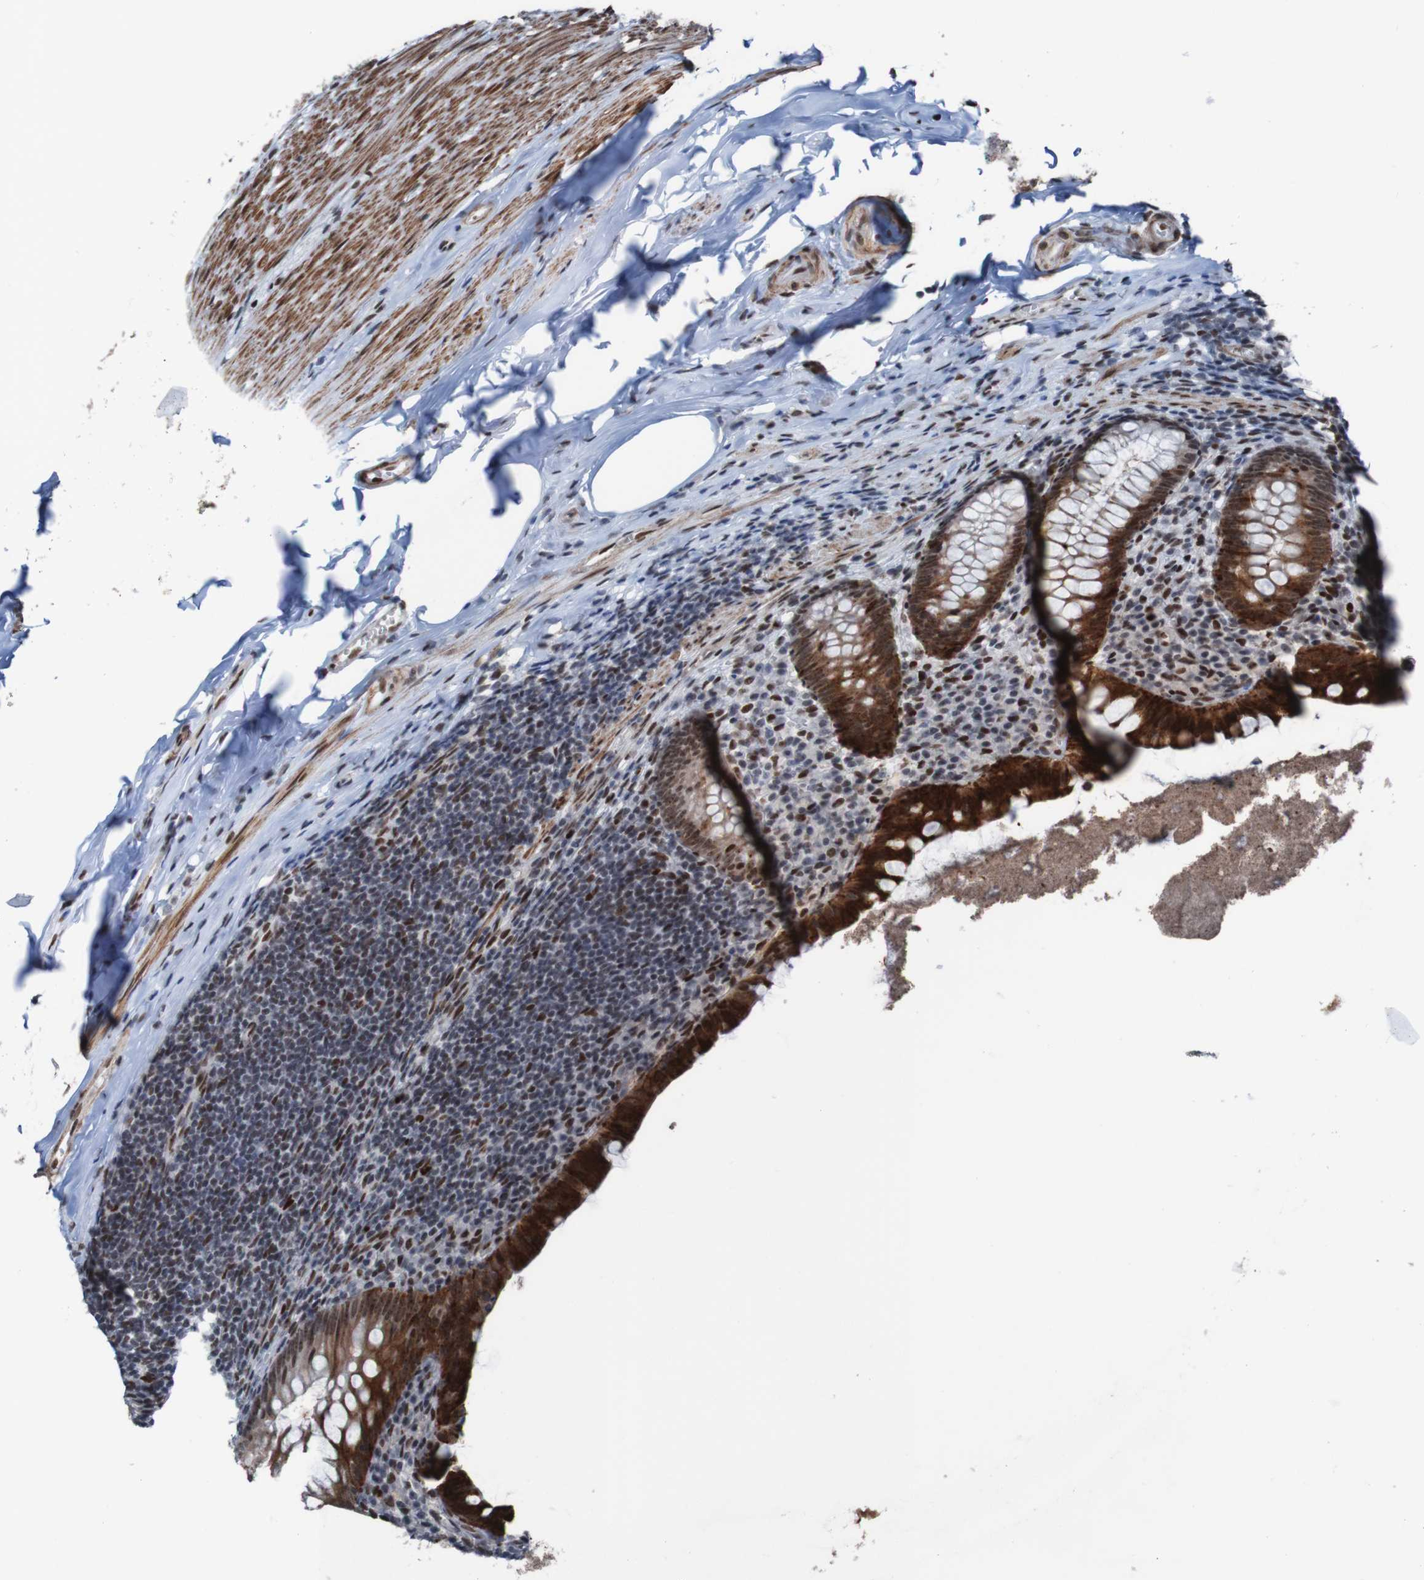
{"staining": {"intensity": "strong", "quantity": ">75%", "location": "cytoplasmic/membranous,nuclear"}, "tissue": "appendix", "cell_type": "Glandular cells", "image_type": "normal", "snomed": [{"axis": "morphology", "description": "Normal tissue, NOS"}, {"axis": "topography", "description": "Appendix"}], "caption": "Normal appendix shows strong cytoplasmic/membranous,nuclear staining in about >75% of glandular cells.", "gene": "PHF2", "patient": {"sex": "male", "age": 52}}